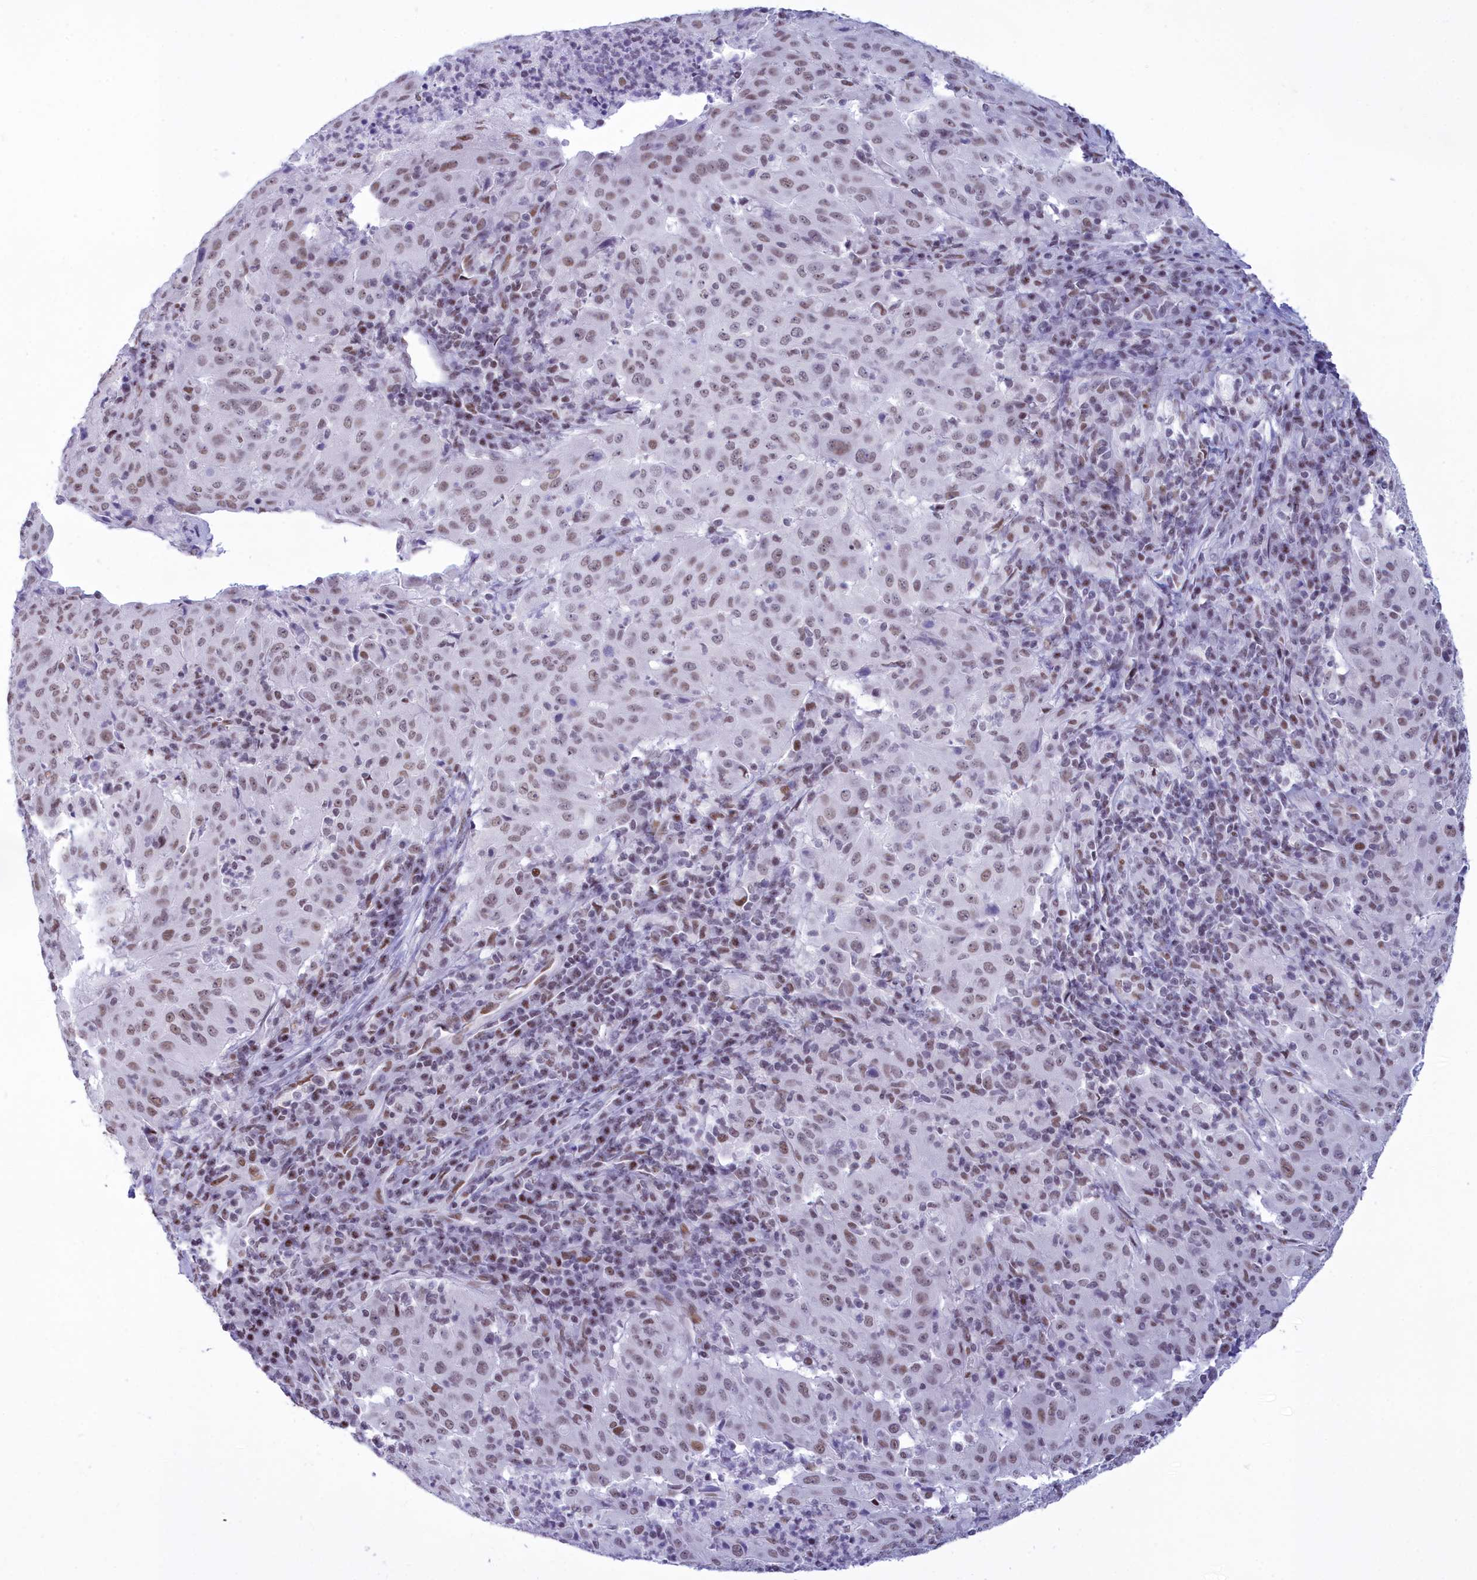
{"staining": {"intensity": "moderate", "quantity": ">75%", "location": "nuclear"}, "tissue": "pancreatic cancer", "cell_type": "Tumor cells", "image_type": "cancer", "snomed": [{"axis": "morphology", "description": "Adenocarcinoma, NOS"}, {"axis": "topography", "description": "Pancreas"}], "caption": "Immunohistochemistry (IHC) photomicrograph of neoplastic tissue: pancreatic cancer (adenocarcinoma) stained using IHC reveals medium levels of moderate protein expression localized specifically in the nuclear of tumor cells, appearing as a nuclear brown color.", "gene": "CDC26", "patient": {"sex": "male", "age": 63}}